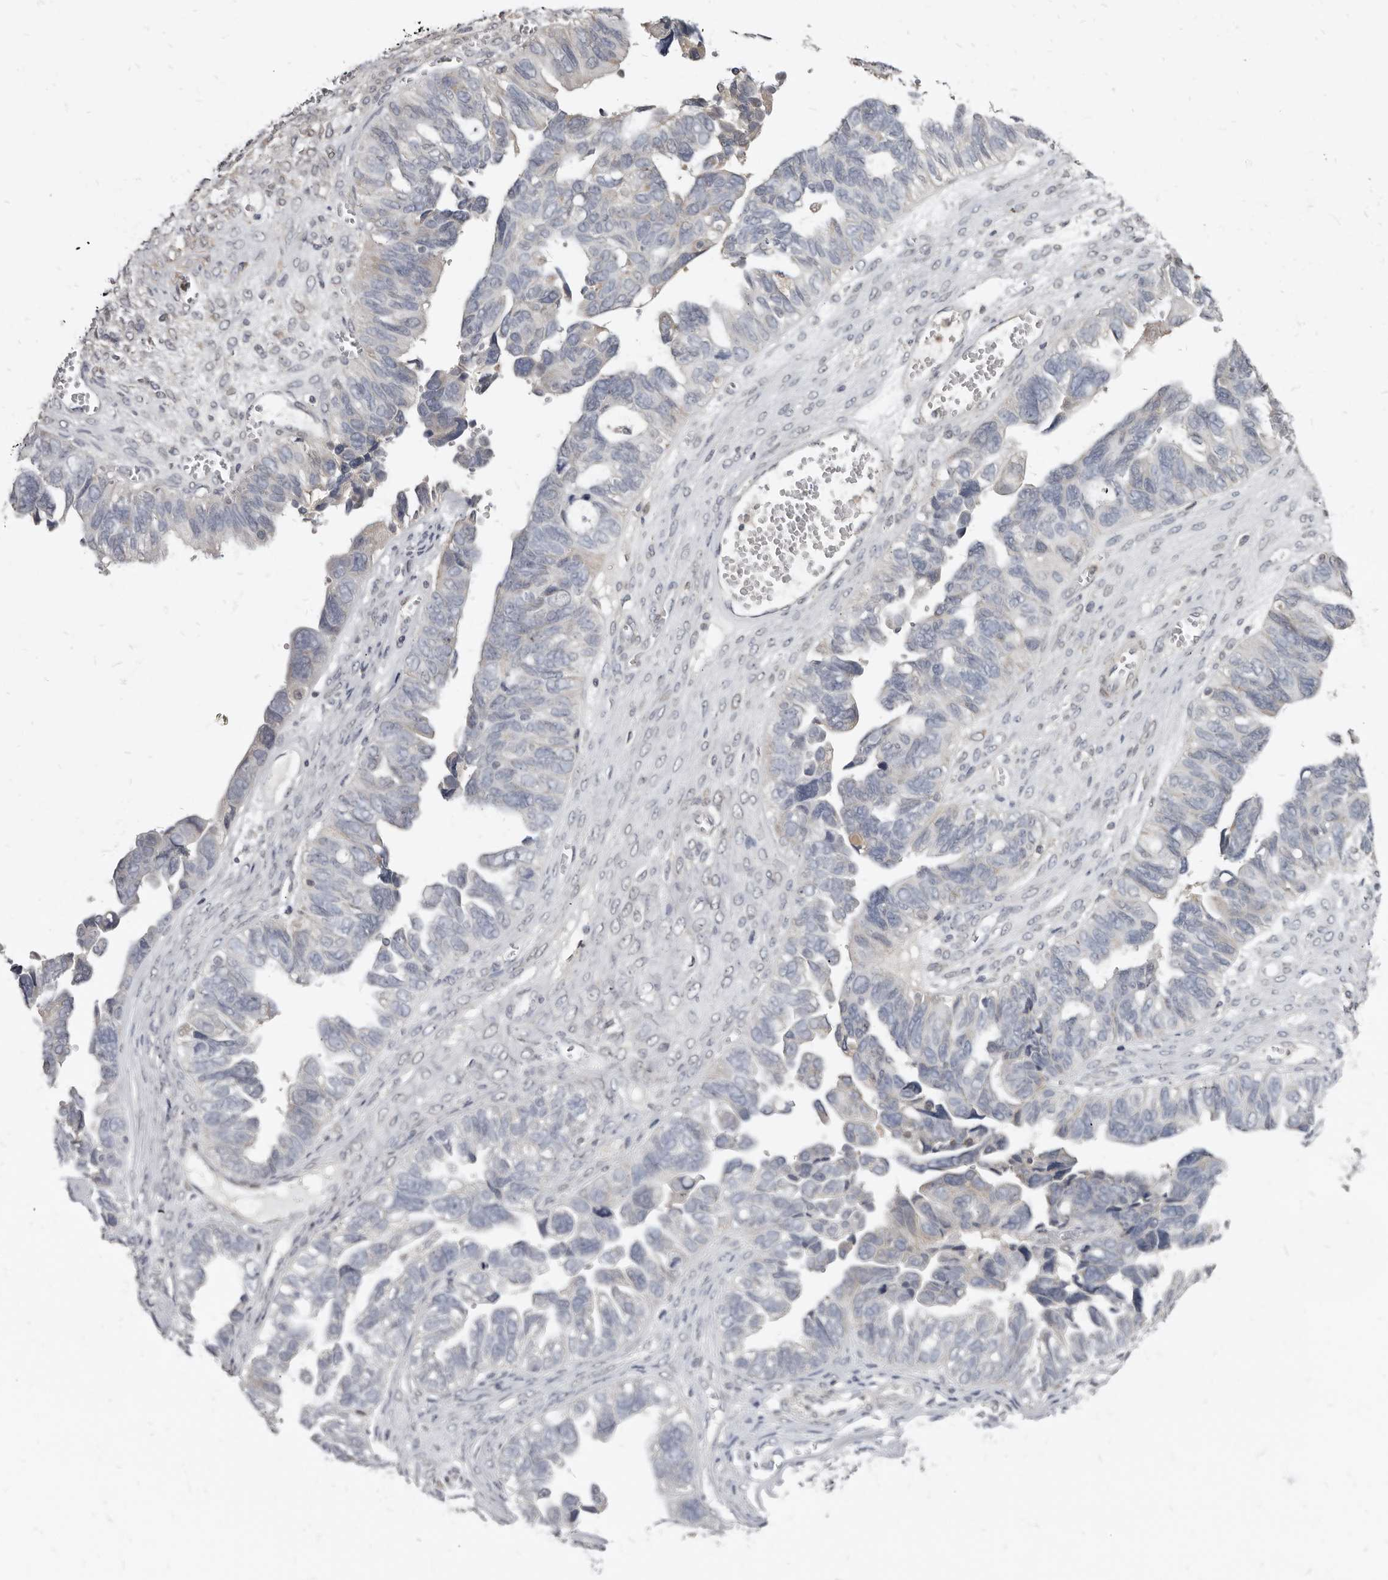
{"staining": {"intensity": "negative", "quantity": "none", "location": "none"}, "tissue": "ovarian cancer", "cell_type": "Tumor cells", "image_type": "cancer", "snomed": [{"axis": "morphology", "description": "Cystadenocarcinoma, serous, NOS"}, {"axis": "topography", "description": "Ovary"}], "caption": "Immunohistochemical staining of human ovarian serous cystadenocarcinoma shows no significant expression in tumor cells.", "gene": "MRGPRF", "patient": {"sex": "female", "age": 79}}